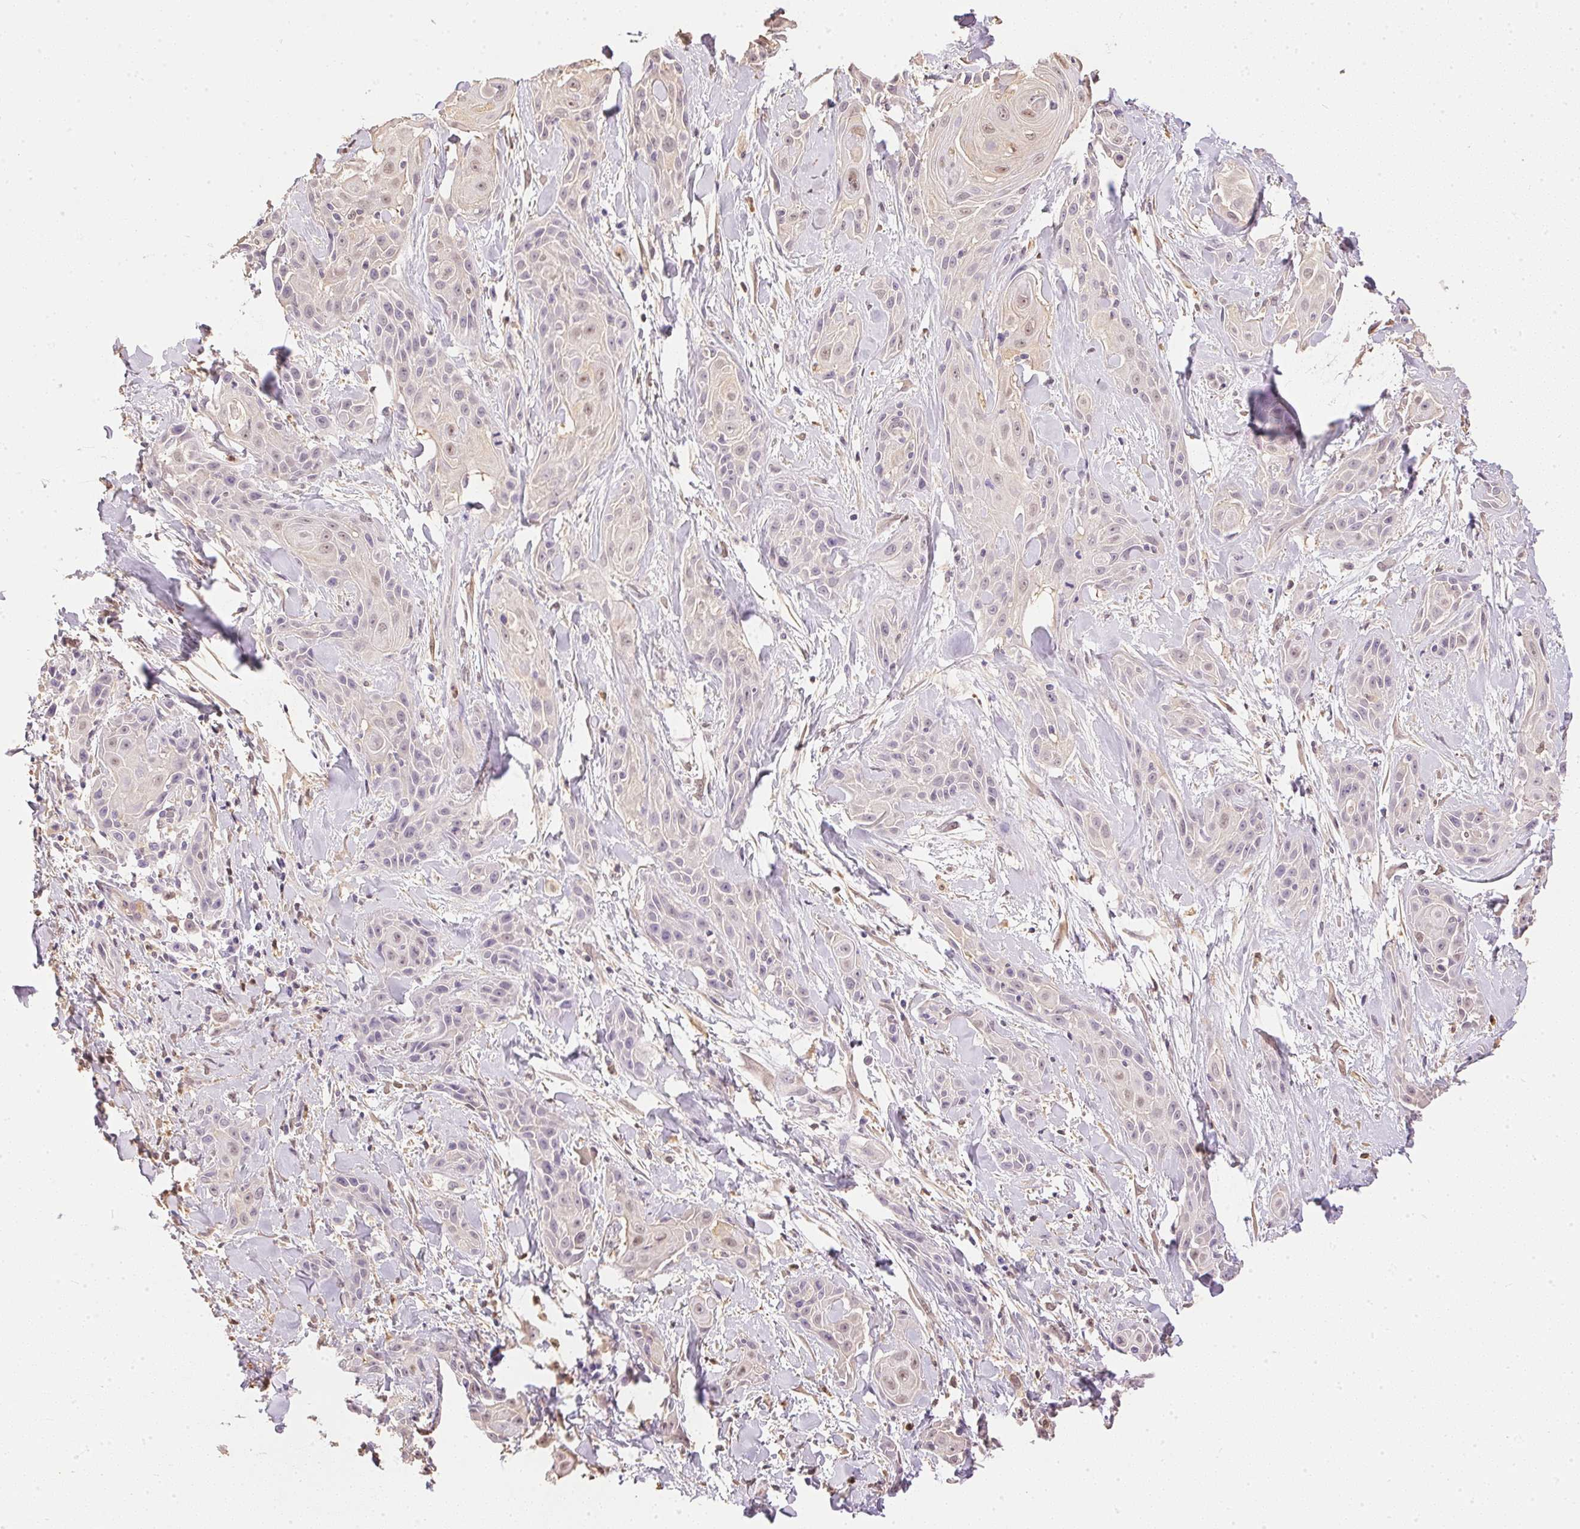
{"staining": {"intensity": "weak", "quantity": "25%-75%", "location": "nuclear"}, "tissue": "skin cancer", "cell_type": "Tumor cells", "image_type": "cancer", "snomed": [{"axis": "morphology", "description": "Squamous cell carcinoma, NOS"}, {"axis": "topography", "description": "Skin"}, {"axis": "topography", "description": "Anal"}], "caption": "Protein staining reveals weak nuclear positivity in approximately 25%-75% of tumor cells in skin cancer. The staining is performed using DAB (3,3'-diaminobenzidine) brown chromogen to label protein expression. The nuclei are counter-stained blue using hematoxylin.", "gene": "S100A3", "patient": {"sex": "male", "age": 64}}